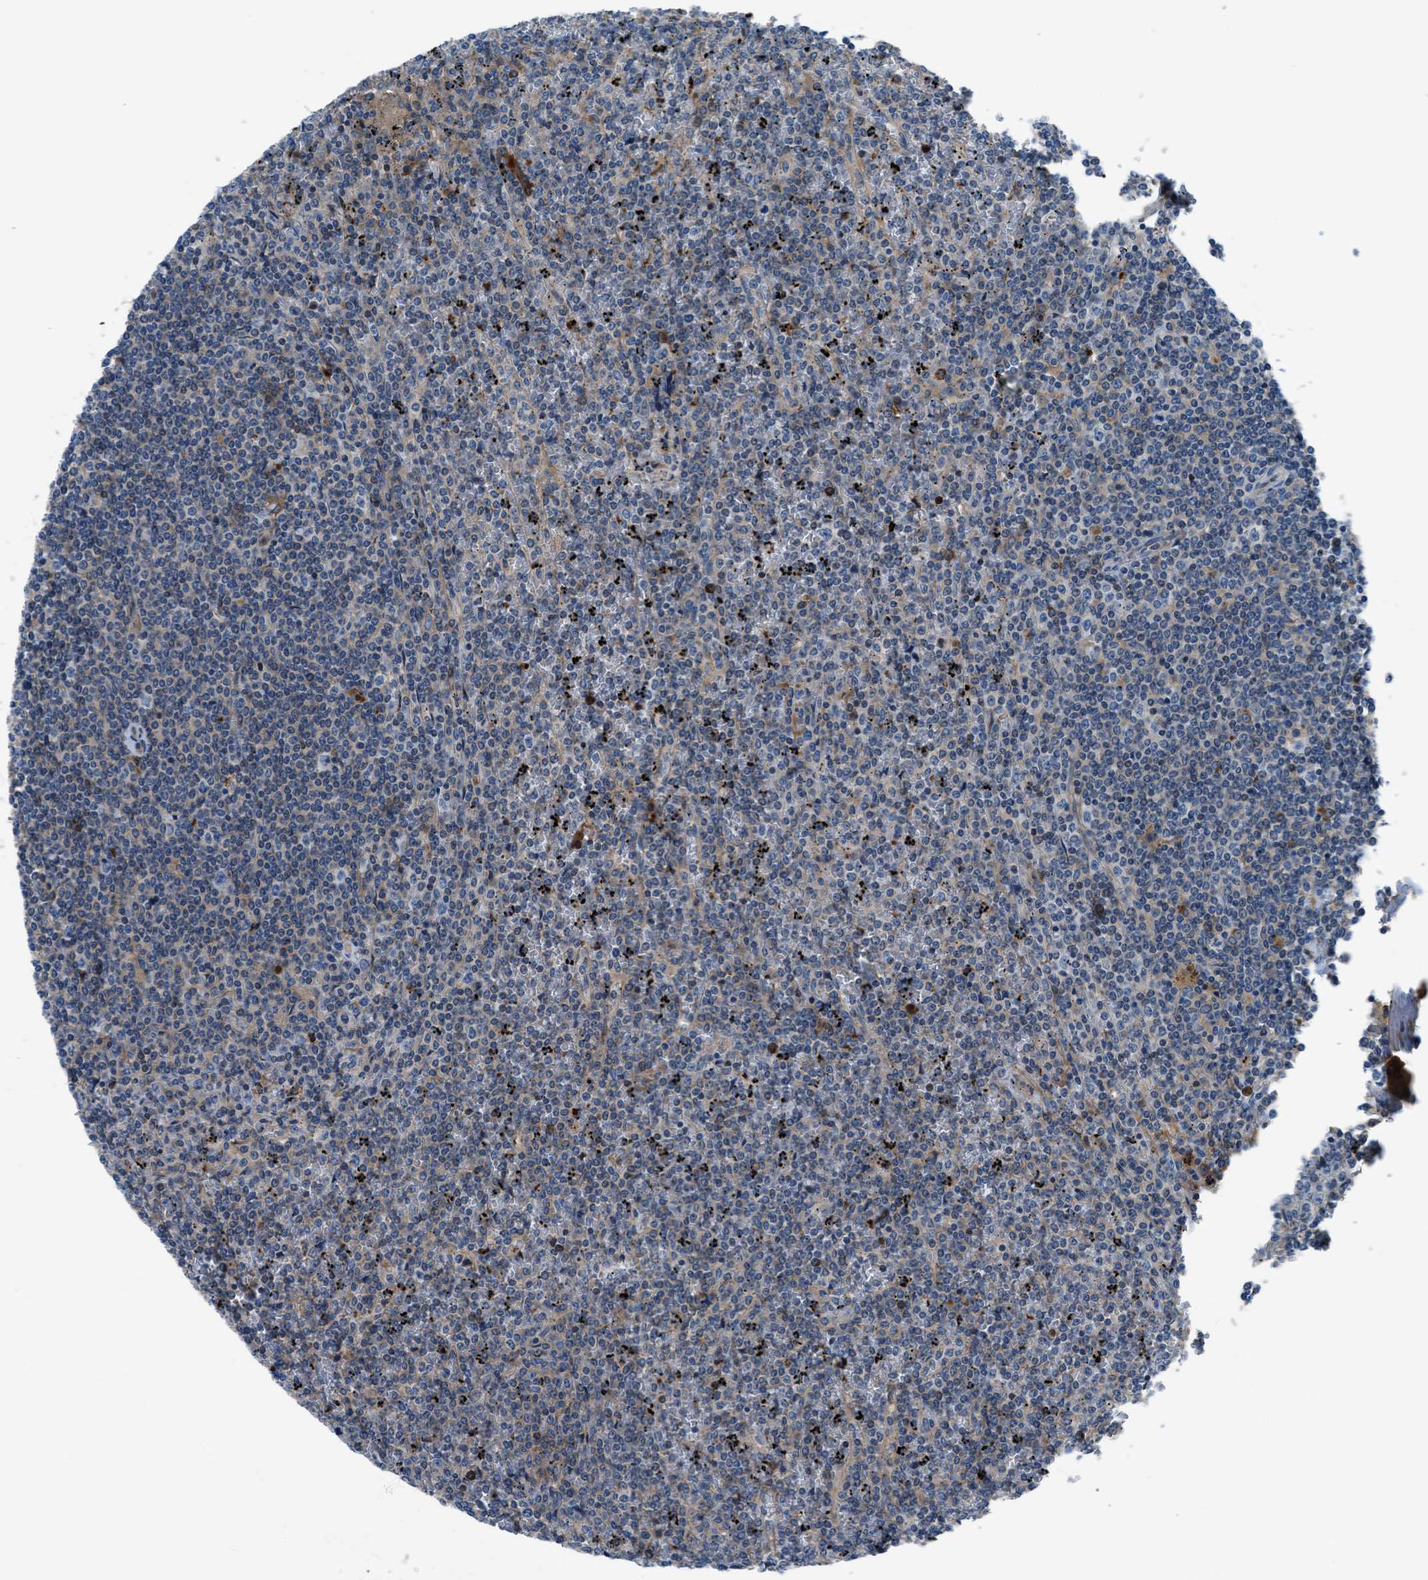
{"staining": {"intensity": "negative", "quantity": "none", "location": "none"}, "tissue": "lymphoma", "cell_type": "Tumor cells", "image_type": "cancer", "snomed": [{"axis": "morphology", "description": "Malignant lymphoma, non-Hodgkin's type, Low grade"}, {"axis": "topography", "description": "Spleen"}], "caption": "Immunohistochemistry micrograph of neoplastic tissue: lymphoma stained with DAB demonstrates no significant protein staining in tumor cells.", "gene": "SLC38A6", "patient": {"sex": "female", "age": 19}}